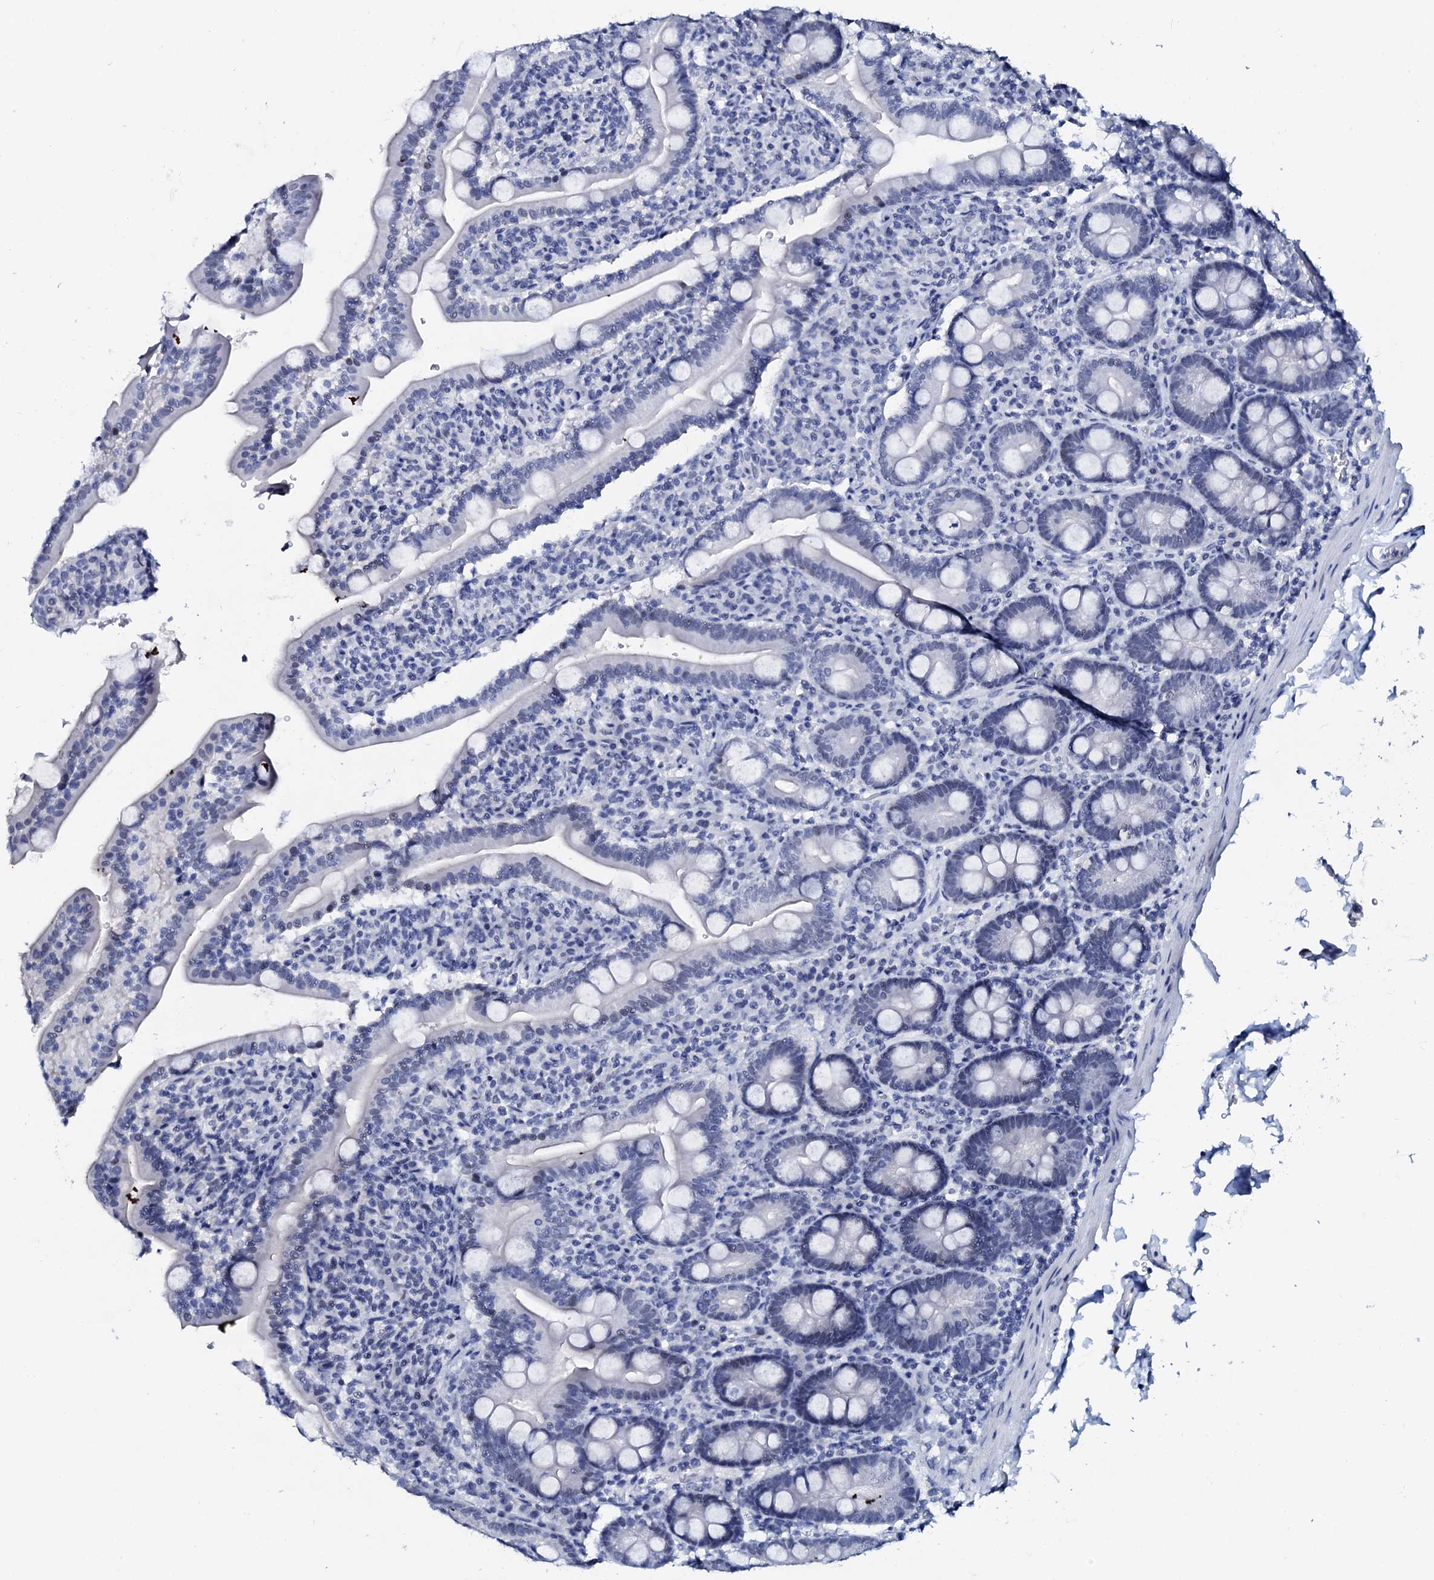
{"staining": {"intensity": "negative", "quantity": "none", "location": "none"}, "tissue": "duodenum", "cell_type": "Glandular cells", "image_type": "normal", "snomed": [{"axis": "morphology", "description": "Normal tissue, NOS"}, {"axis": "topography", "description": "Duodenum"}], "caption": "Immunohistochemical staining of normal human duodenum displays no significant expression in glandular cells. (DAB IHC, high magnification).", "gene": "SPATA19", "patient": {"sex": "male", "age": 35}}